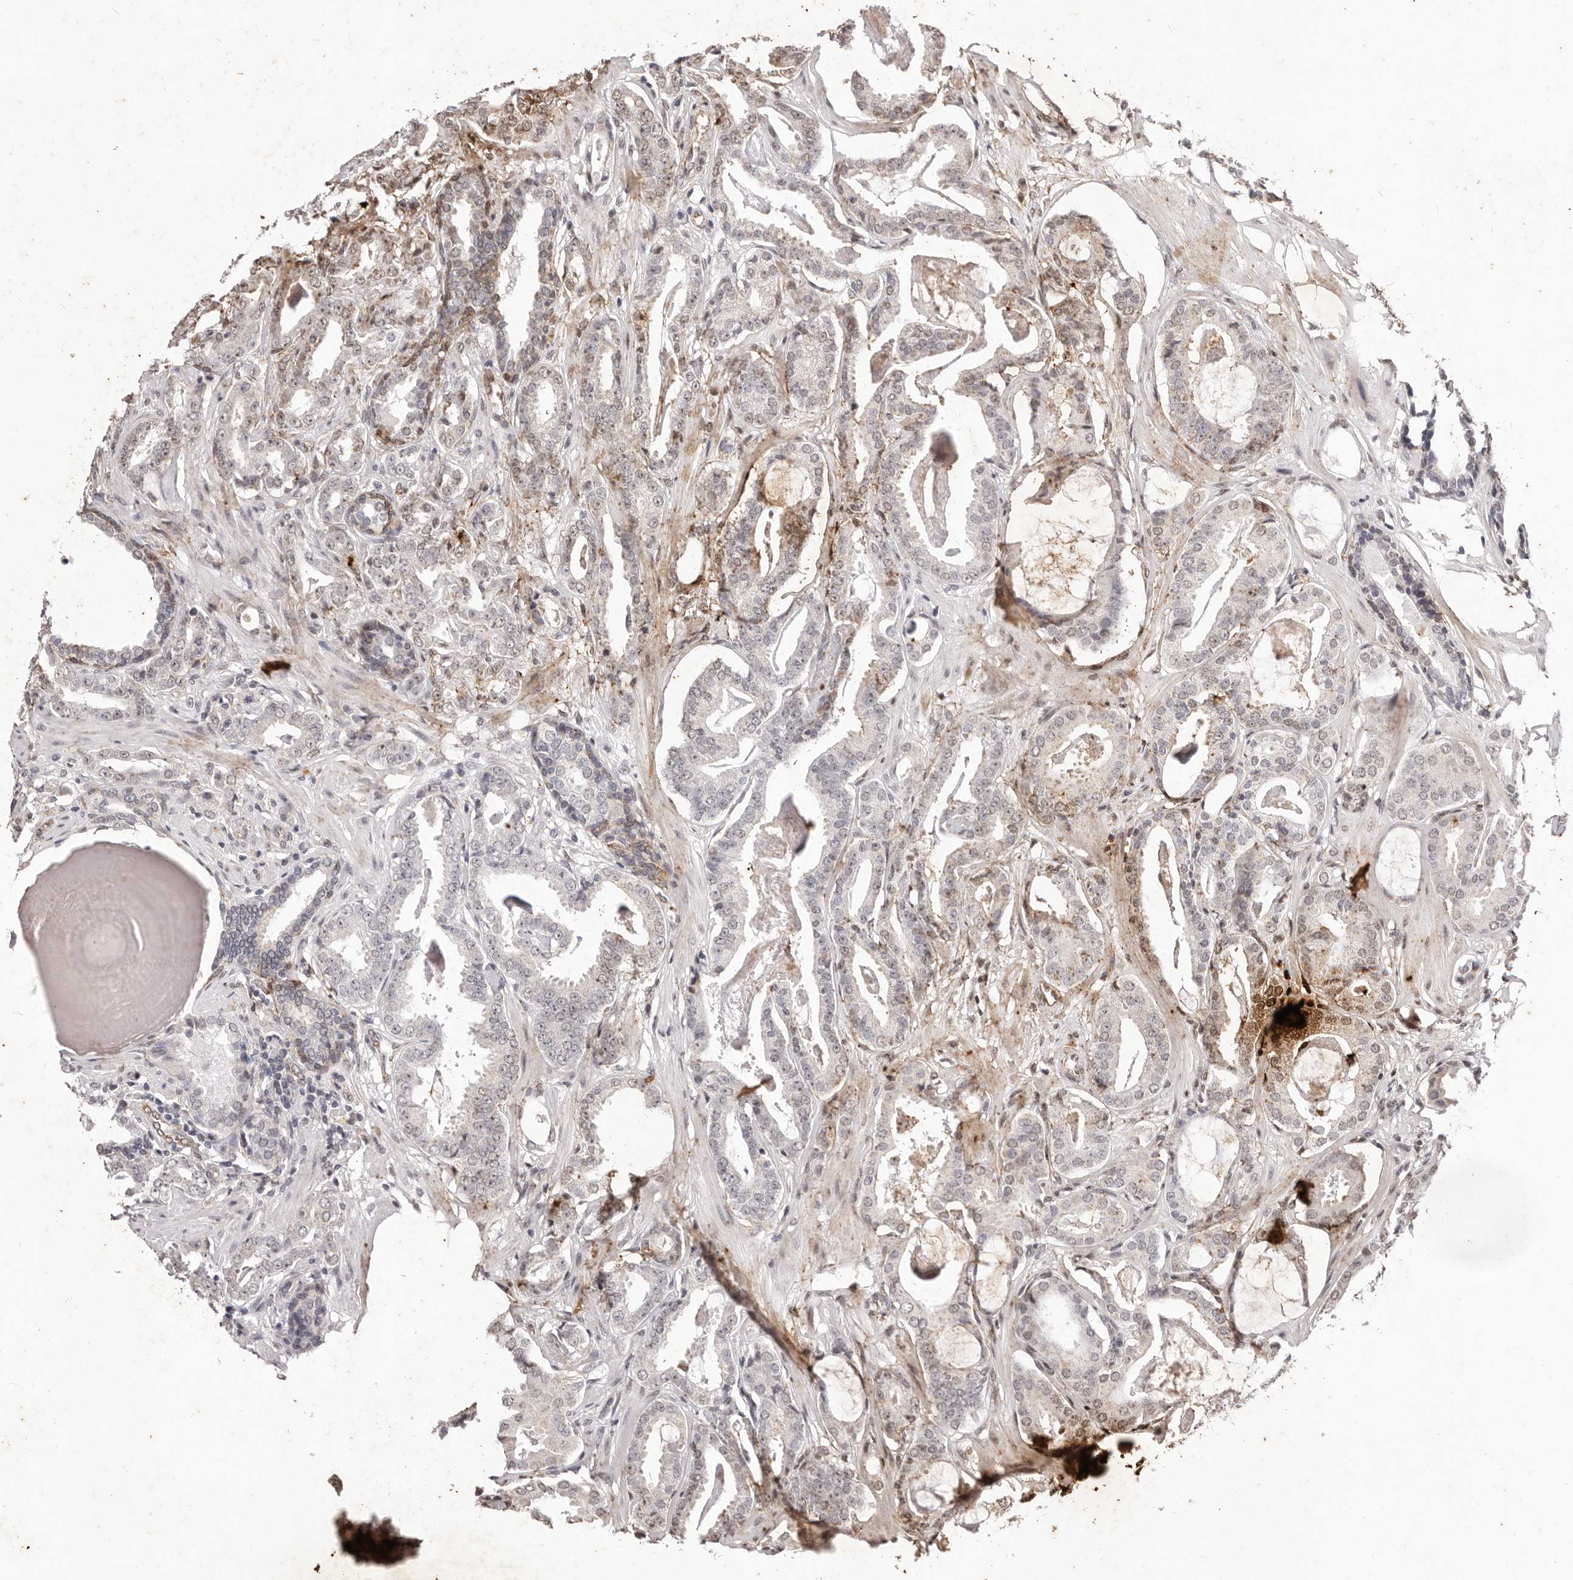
{"staining": {"intensity": "weak", "quantity": "25%-75%", "location": "nuclear"}, "tissue": "prostate cancer", "cell_type": "Tumor cells", "image_type": "cancer", "snomed": [{"axis": "morphology", "description": "Adenocarcinoma, Low grade"}, {"axis": "topography", "description": "Prostate"}], "caption": "Prostate cancer tissue displays weak nuclear positivity in about 25%-75% of tumor cells", "gene": "RPS6KA5", "patient": {"sex": "male", "age": 53}}